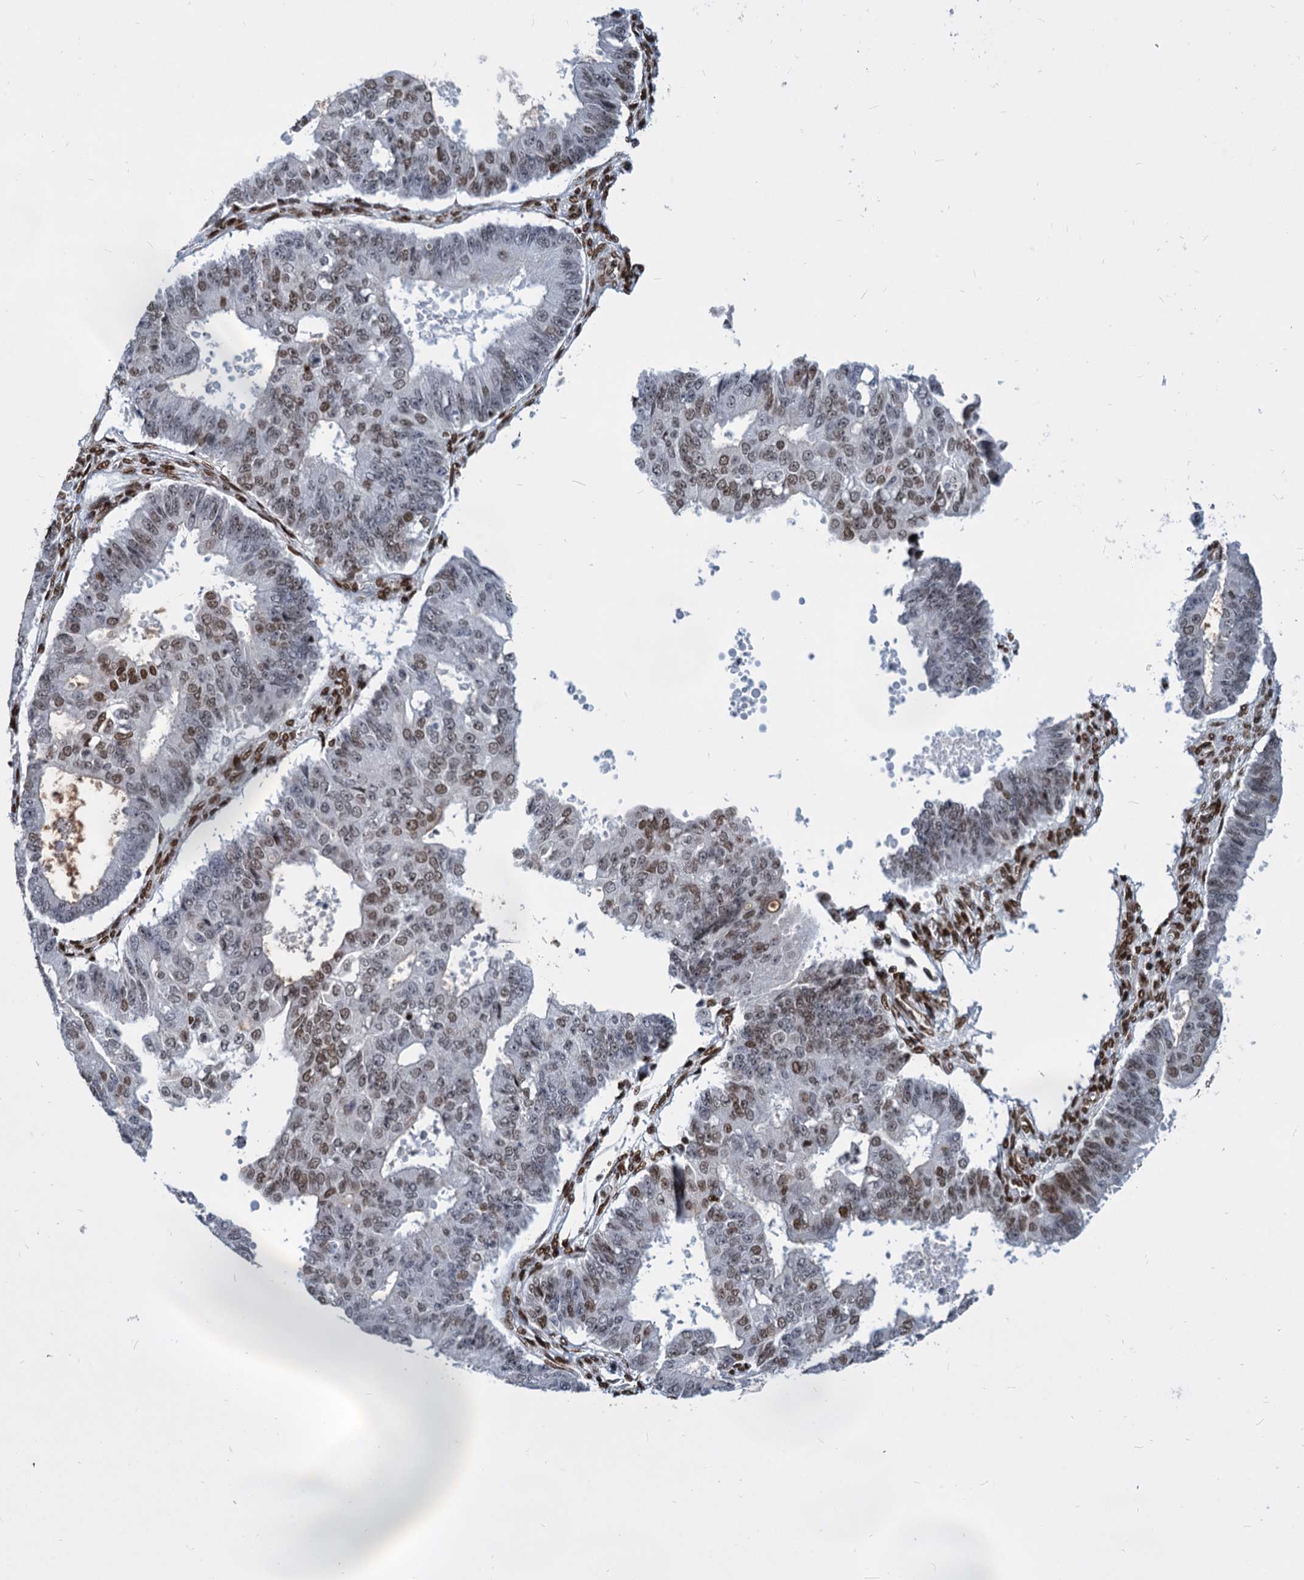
{"staining": {"intensity": "moderate", "quantity": ">75%", "location": "nuclear"}, "tissue": "ovarian cancer", "cell_type": "Tumor cells", "image_type": "cancer", "snomed": [{"axis": "morphology", "description": "Carcinoma, endometroid"}, {"axis": "topography", "description": "Appendix"}, {"axis": "topography", "description": "Ovary"}], "caption": "Protein expression analysis of human endometroid carcinoma (ovarian) reveals moderate nuclear expression in approximately >75% of tumor cells. (brown staining indicates protein expression, while blue staining denotes nuclei).", "gene": "MECP2", "patient": {"sex": "female", "age": 42}}